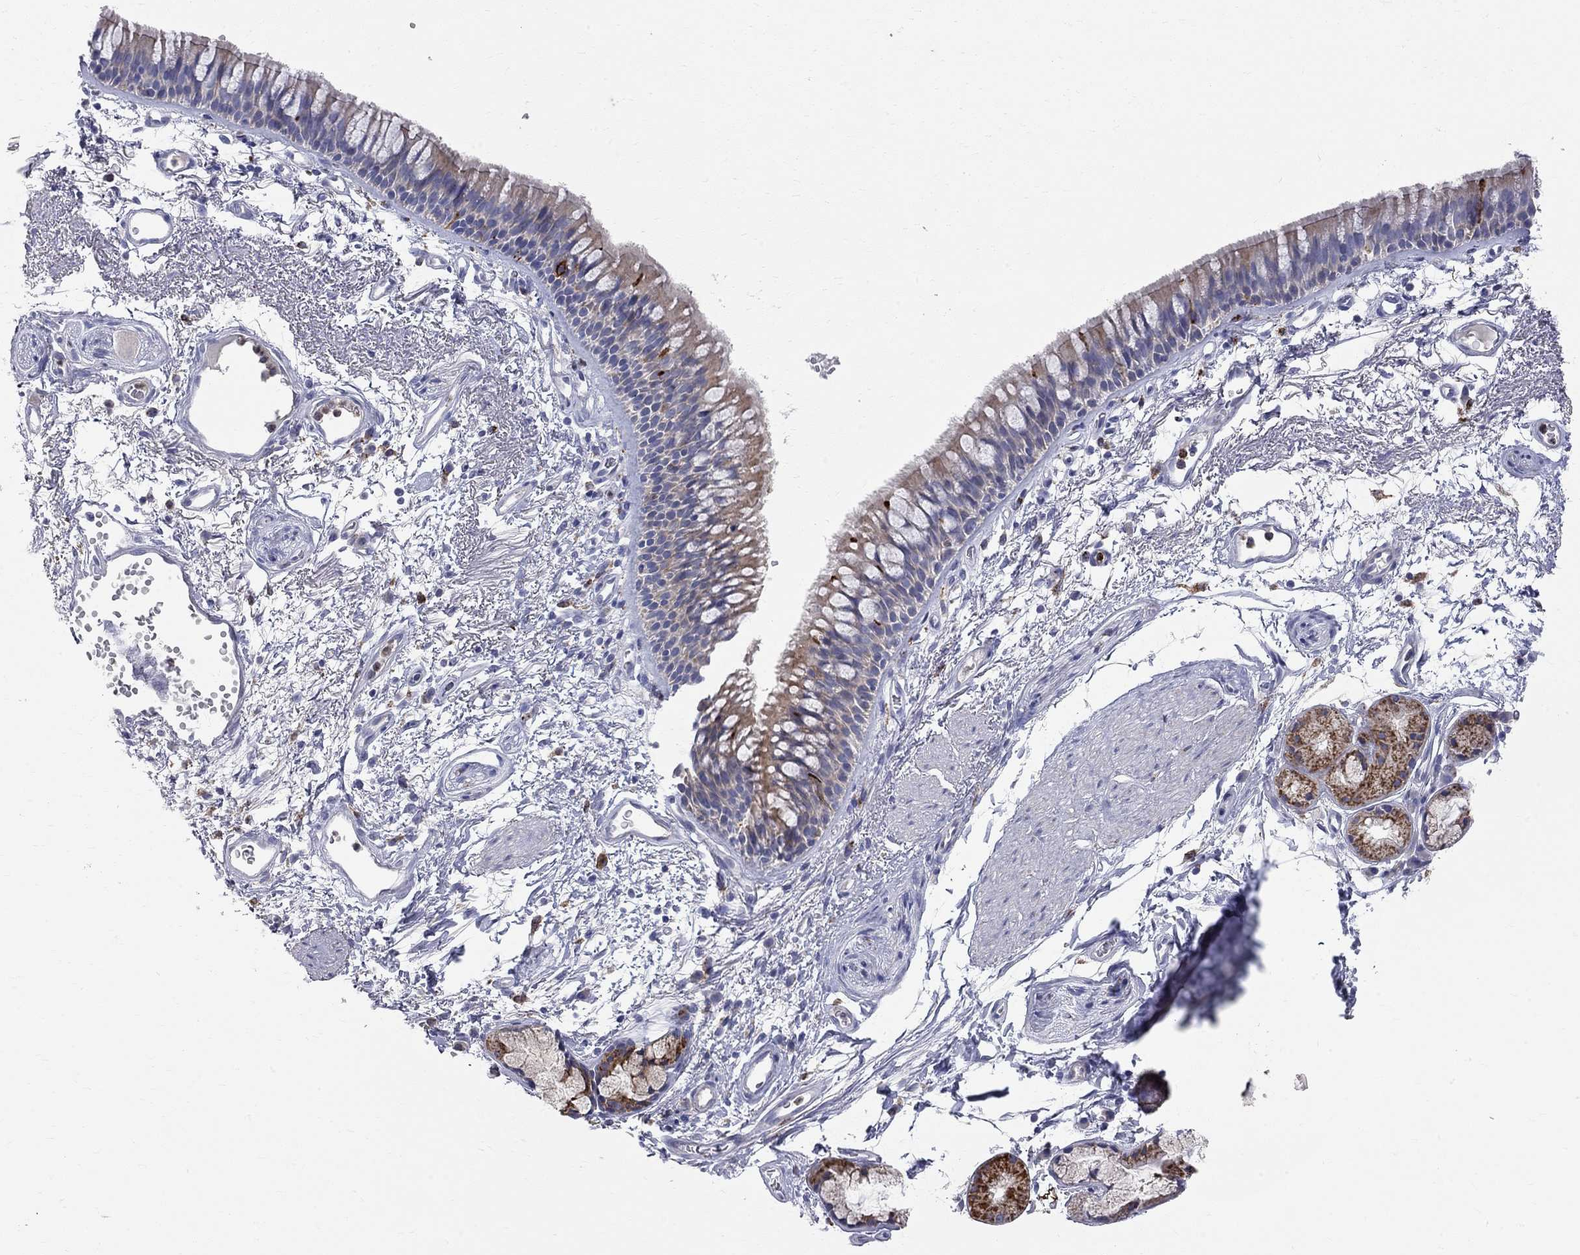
{"staining": {"intensity": "moderate", "quantity": "25%-75%", "location": "cytoplasmic/membranous"}, "tissue": "bronchus", "cell_type": "Respiratory epithelial cells", "image_type": "normal", "snomed": [{"axis": "morphology", "description": "Normal tissue, NOS"}, {"axis": "topography", "description": "Cartilage tissue"}, {"axis": "topography", "description": "Bronchus"}], "caption": "Immunohistochemical staining of normal bronchus shows moderate cytoplasmic/membranous protein staining in approximately 25%-75% of respiratory epithelial cells.", "gene": "ACSL1", "patient": {"sex": "male", "age": 66}}